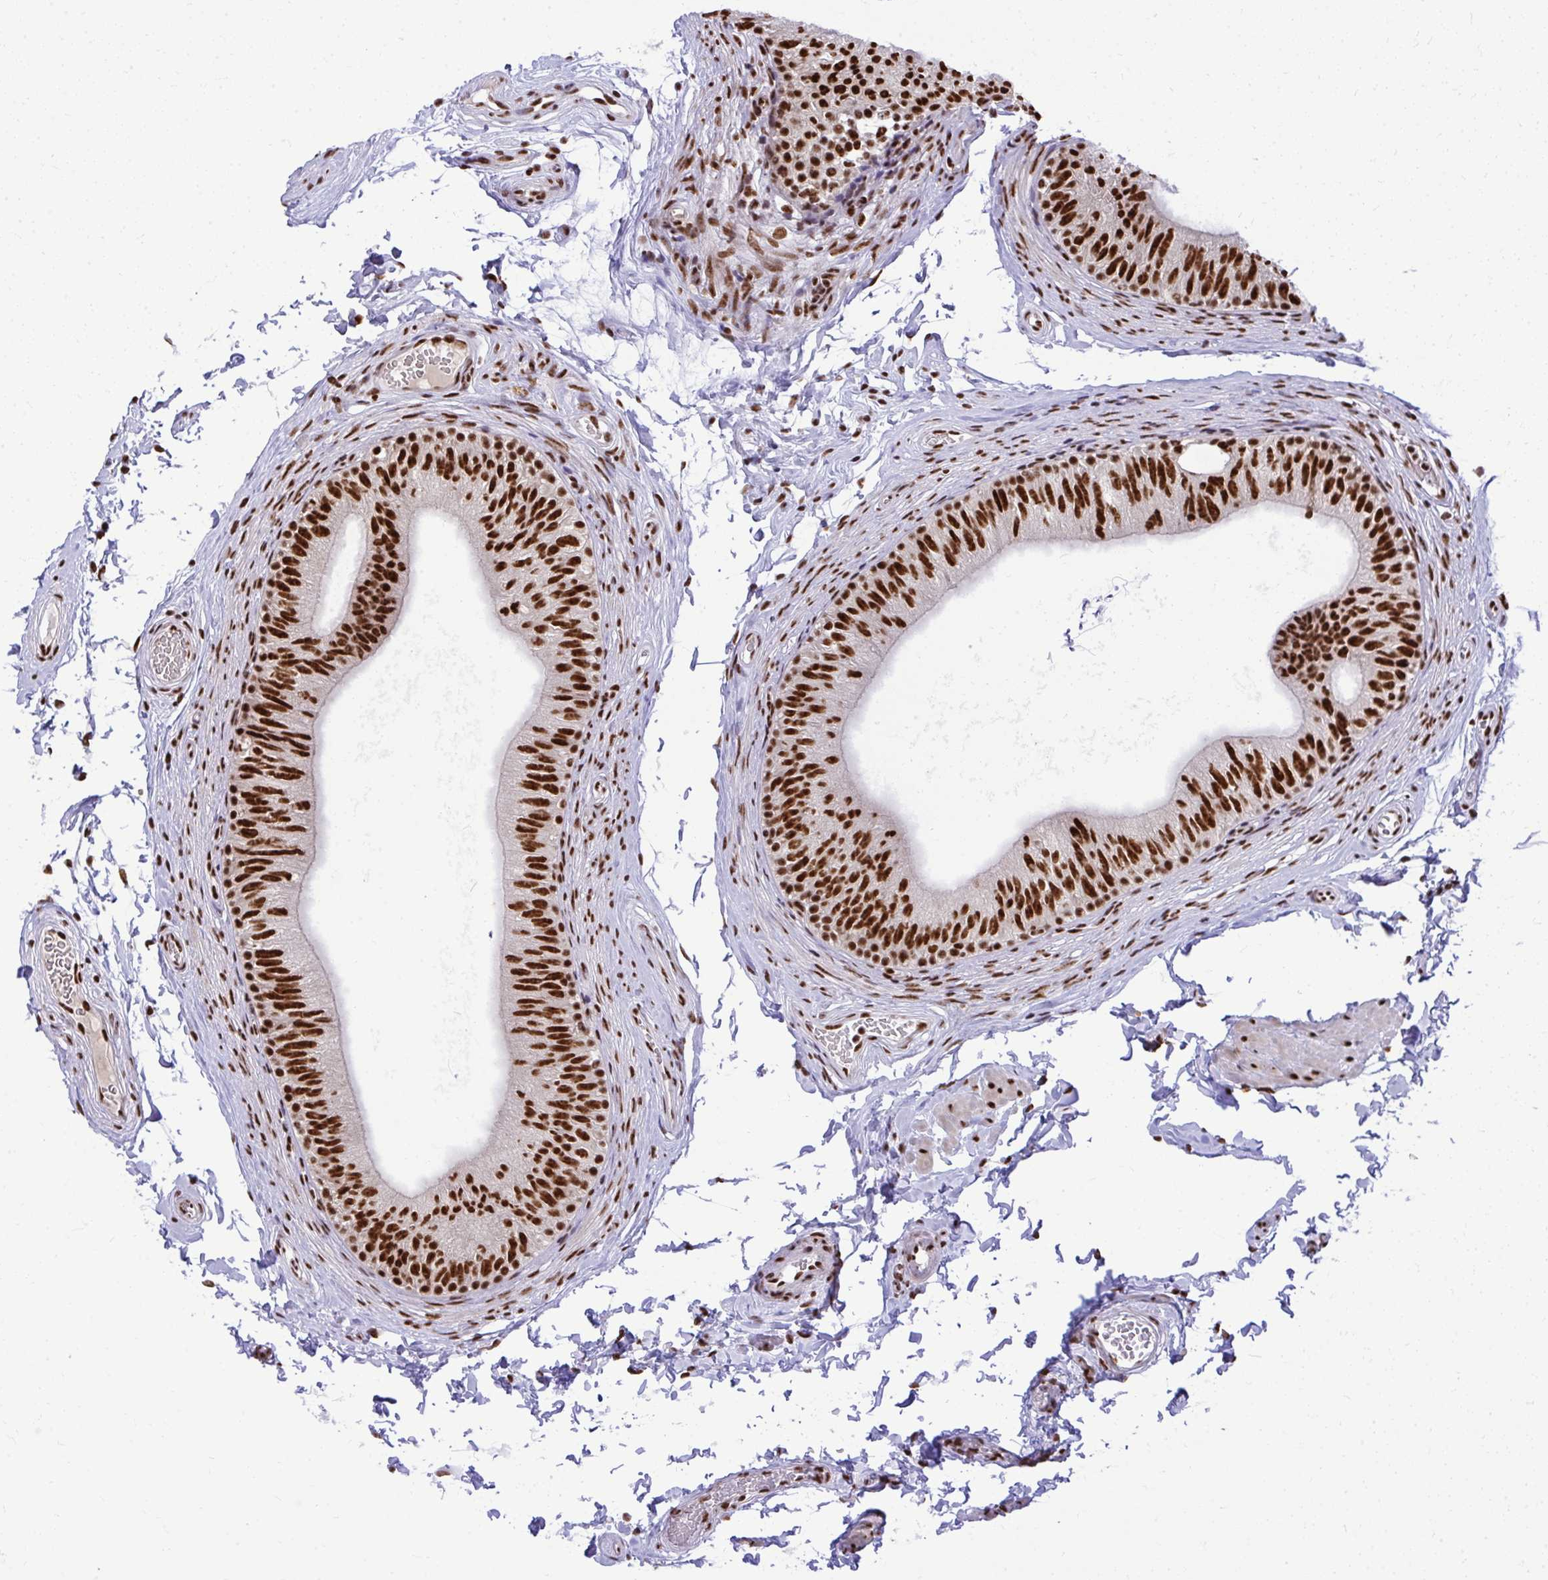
{"staining": {"intensity": "strong", "quantity": ">75%", "location": "nuclear"}, "tissue": "epididymis", "cell_type": "Glandular cells", "image_type": "normal", "snomed": [{"axis": "morphology", "description": "Normal tissue, NOS"}, {"axis": "topography", "description": "Epididymis, spermatic cord, NOS"}, {"axis": "topography", "description": "Epididymis"}, {"axis": "topography", "description": "Peripheral nerve tissue"}], "caption": "DAB immunohistochemical staining of unremarkable human epididymis reveals strong nuclear protein staining in approximately >75% of glandular cells.", "gene": "PRPF19", "patient": {"sex": "male", "age": 29}}